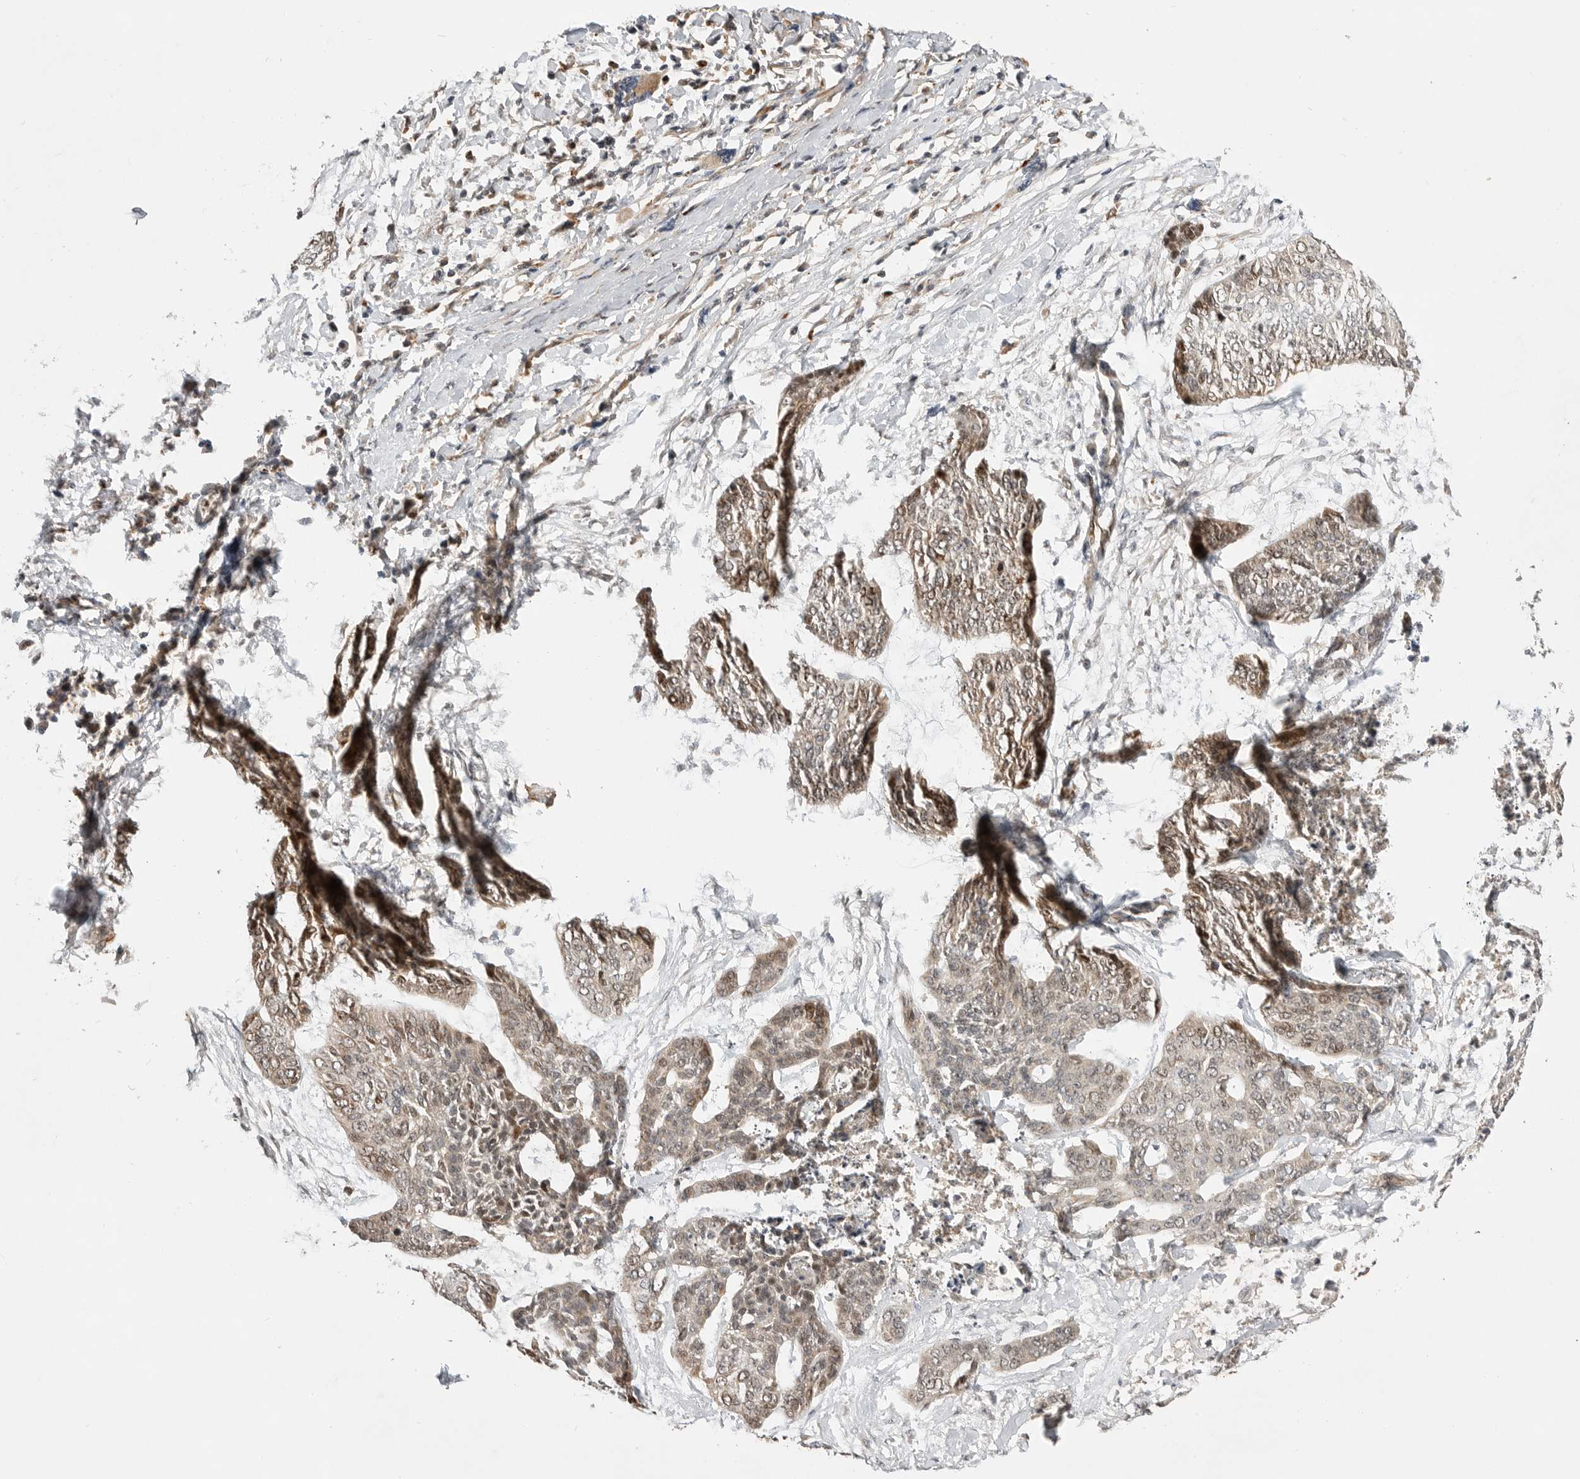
{"staining": {"intensity": "weak", "quantity": ">75%", "location": "cytoplasmic/membranous,nuclear"}, "tissue": "skin cancer", "cell_type": "Tumor cells", "image_type": "cancer", "snomed": [{"axis": "morphology", "description": "Basal cell carcinoma"}, {"axis": "topography", "description": "Skin"}], "caption": "A high-resolution photomicrograph shows immunohistochemistry (IHC) staining of skin cancer, which reveals weak cytoplasmic/membranous and nuclear positivity in about >75% of tumor cells. The staining was performed using DAB, with brown indicating positive protein expression. Nuclei are stained blue with hematoxylin.", "gene": "CSNK1G3", "patient": {"sex": "female", "age": 64}}